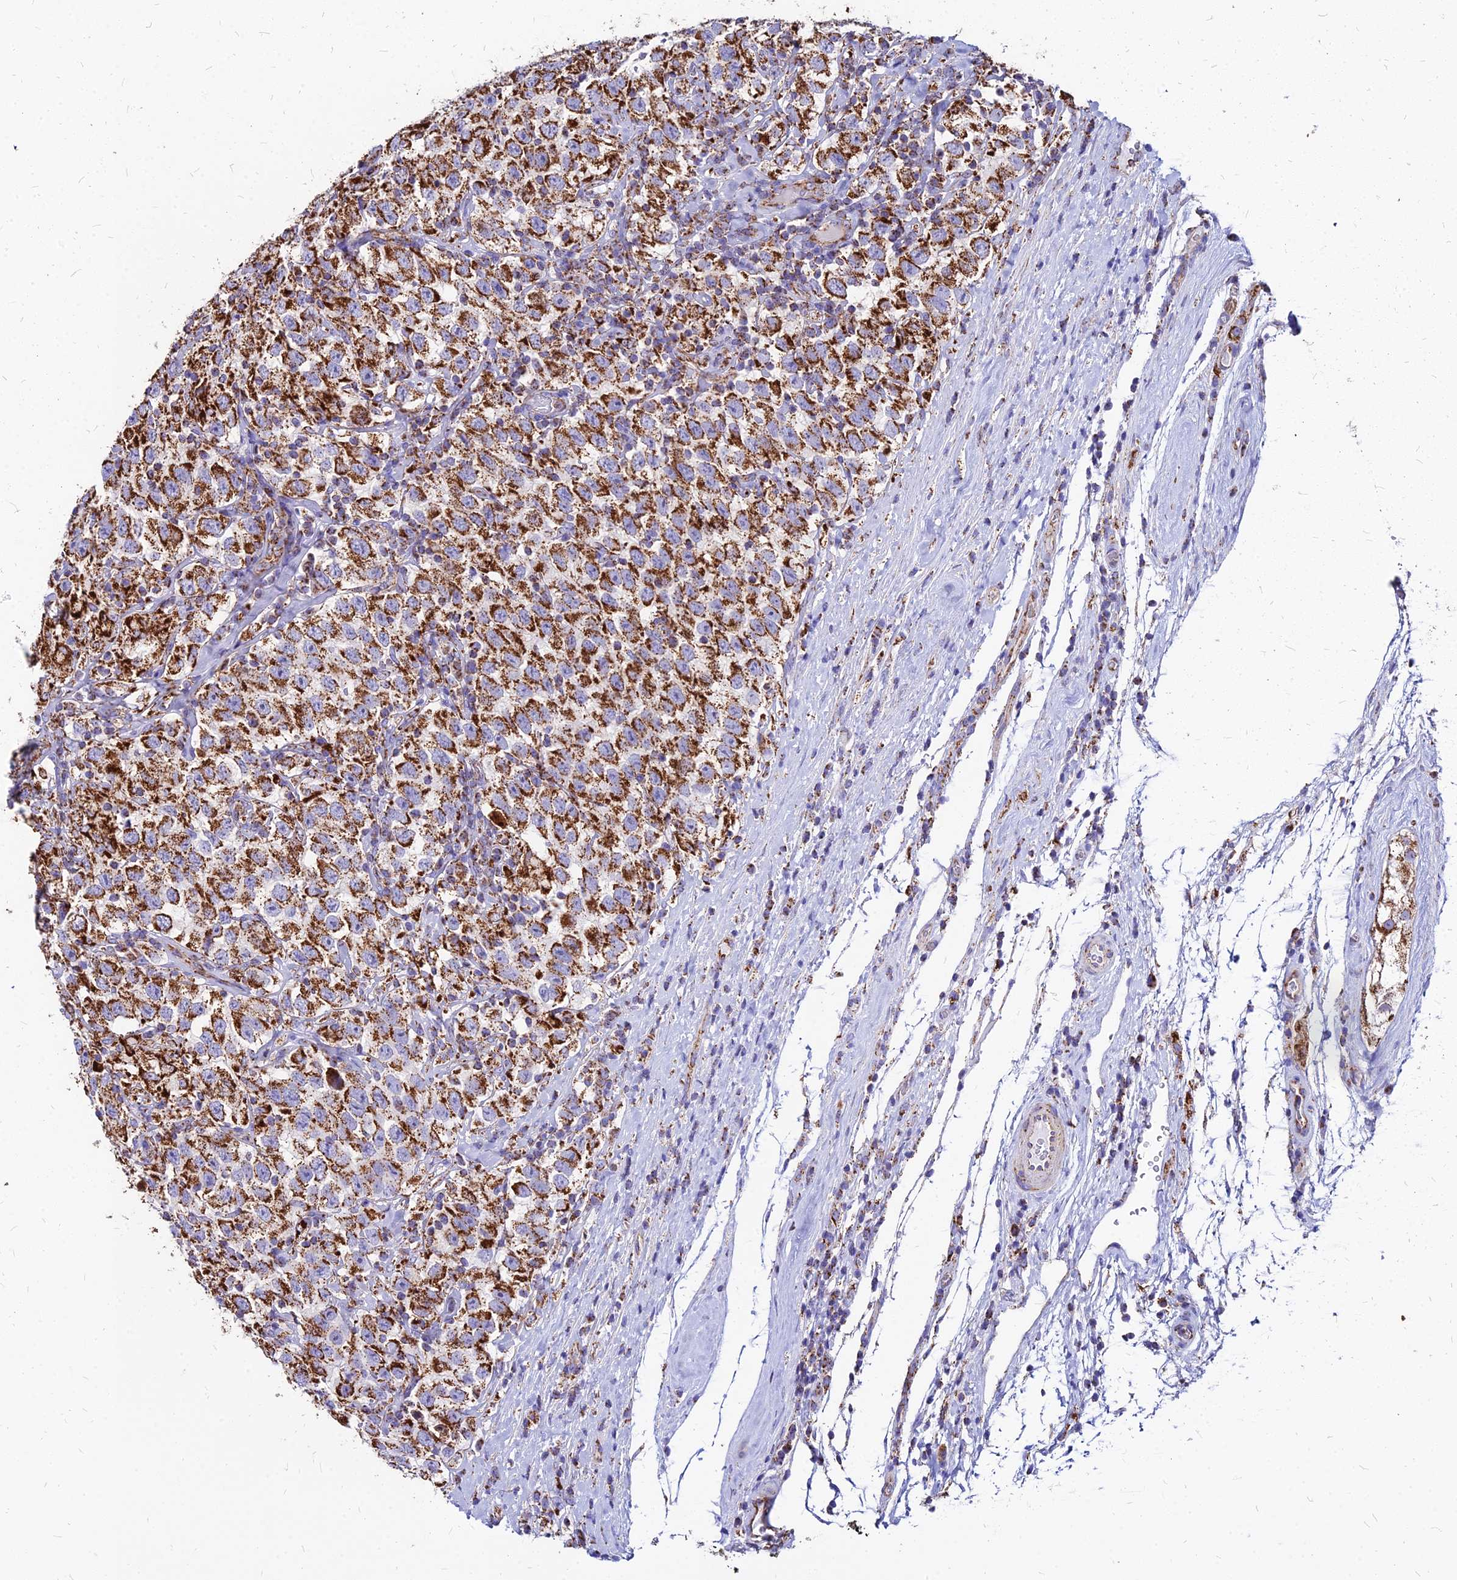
{"staining": {"intensity": "strong", "quantity": ">75%", "location": "cytoplasmic/membranous"}, "tissue": "testis cancer", "cell_type": "Tumor cells", "image_type": "cancer", "snomed": [{"axis": "morphology", "description": "Seminoma, NOS"}, {"axis": "topography", "description": "Testis"}], "caption": "Immunohistochemistry (IHC) micrograph of seminoma (testis) stained for a protein (brown), which demonstrates high levels of strong cytoplasmic/membranous expression in about >75% of tumor cells.", "gene": "DLD", "patient": {"sex": "male", "age": 41}}